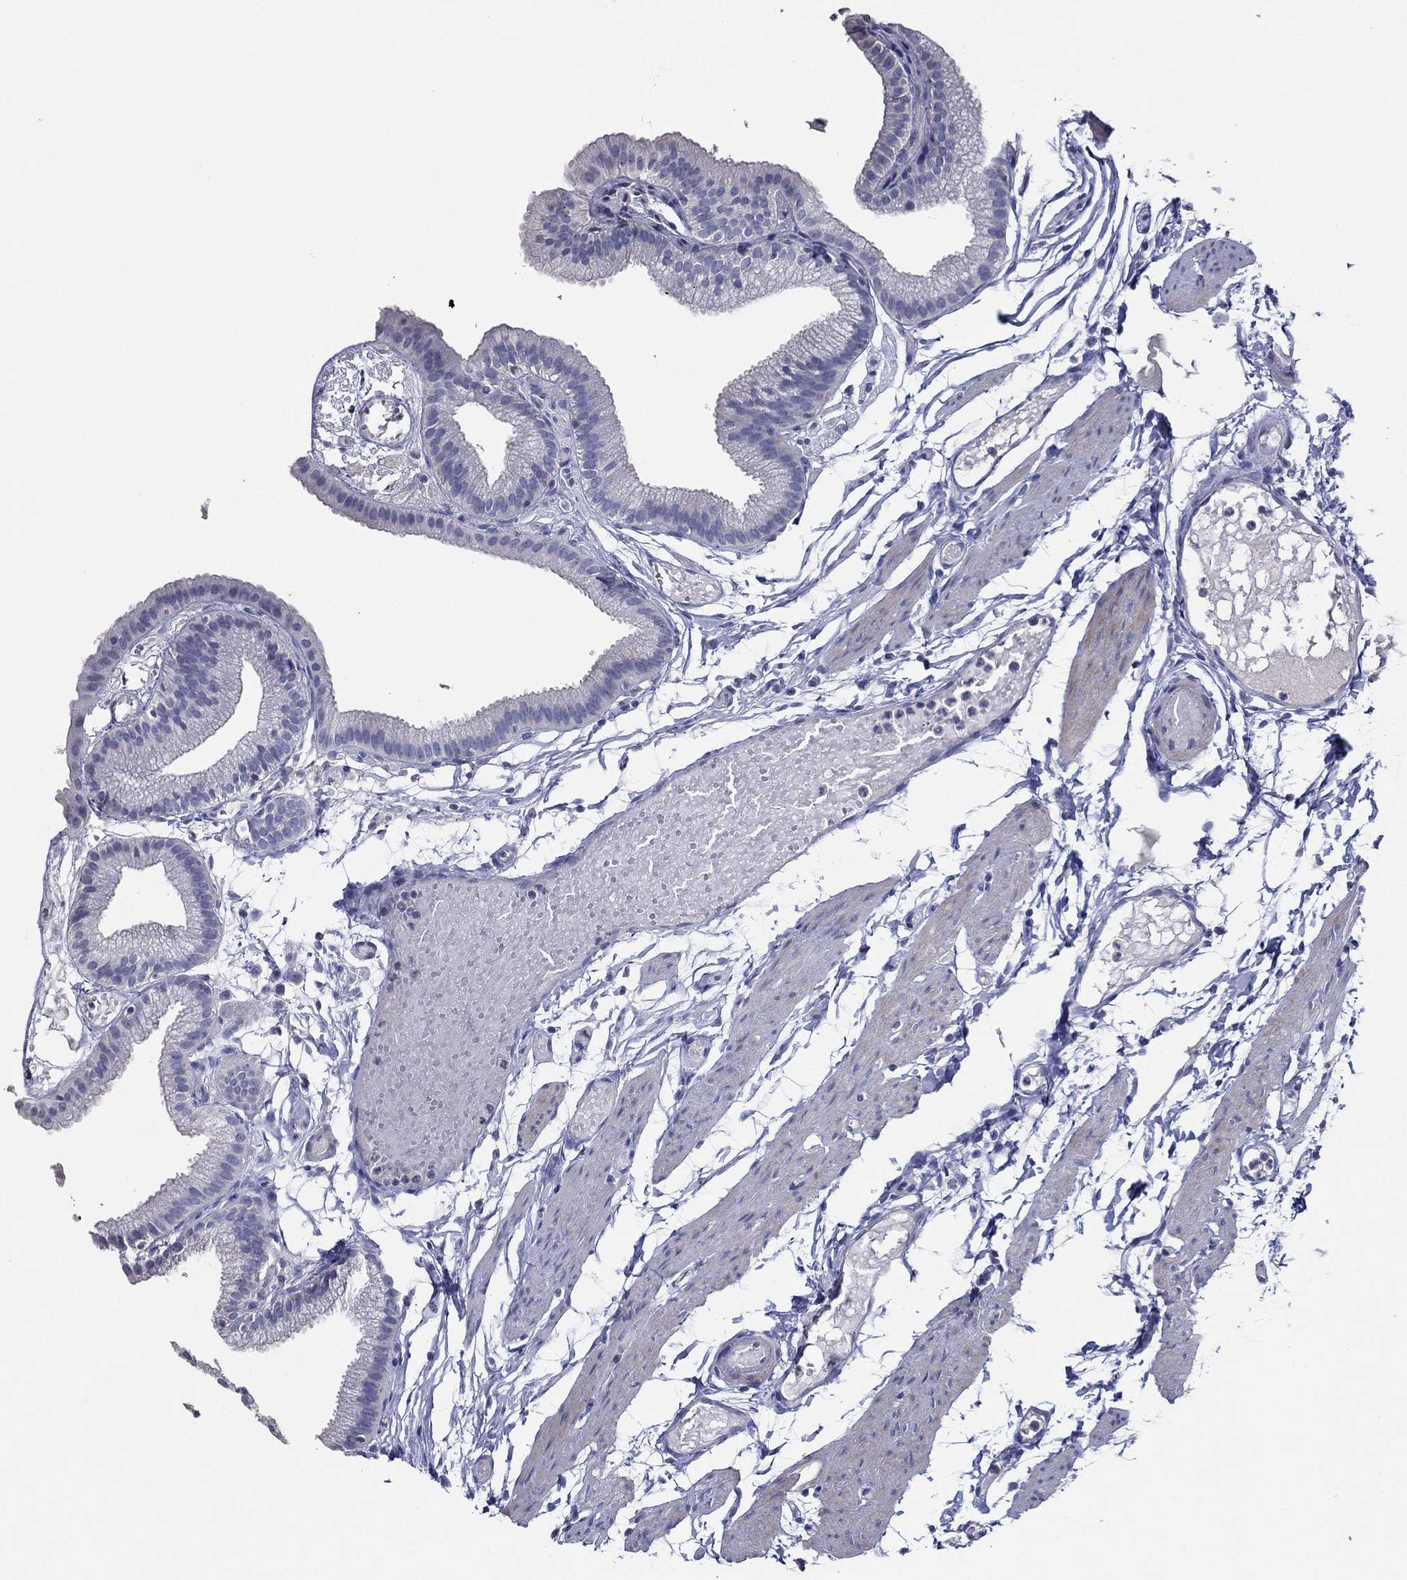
{"staining": {"intensity": "negative", "quantity": "none", "location": "none"}, "tissue": "gallbladder", "cell_type": "Glandular cells", "image_type": "normal", "snomed": [{"axis": "morphology", "description": "Normal tissue, NOS"}, {"axis": "topography", "description": "Gallbladder"}], "caption": "High magnification brightfield microscopy of benign gallbladder stained with DAB (brown) and counterstained with hematoxylin (blue): glandular cells show no significant staining.", "gene": "TFAP2A", "patient": {"sex": "female", "age": 45}}